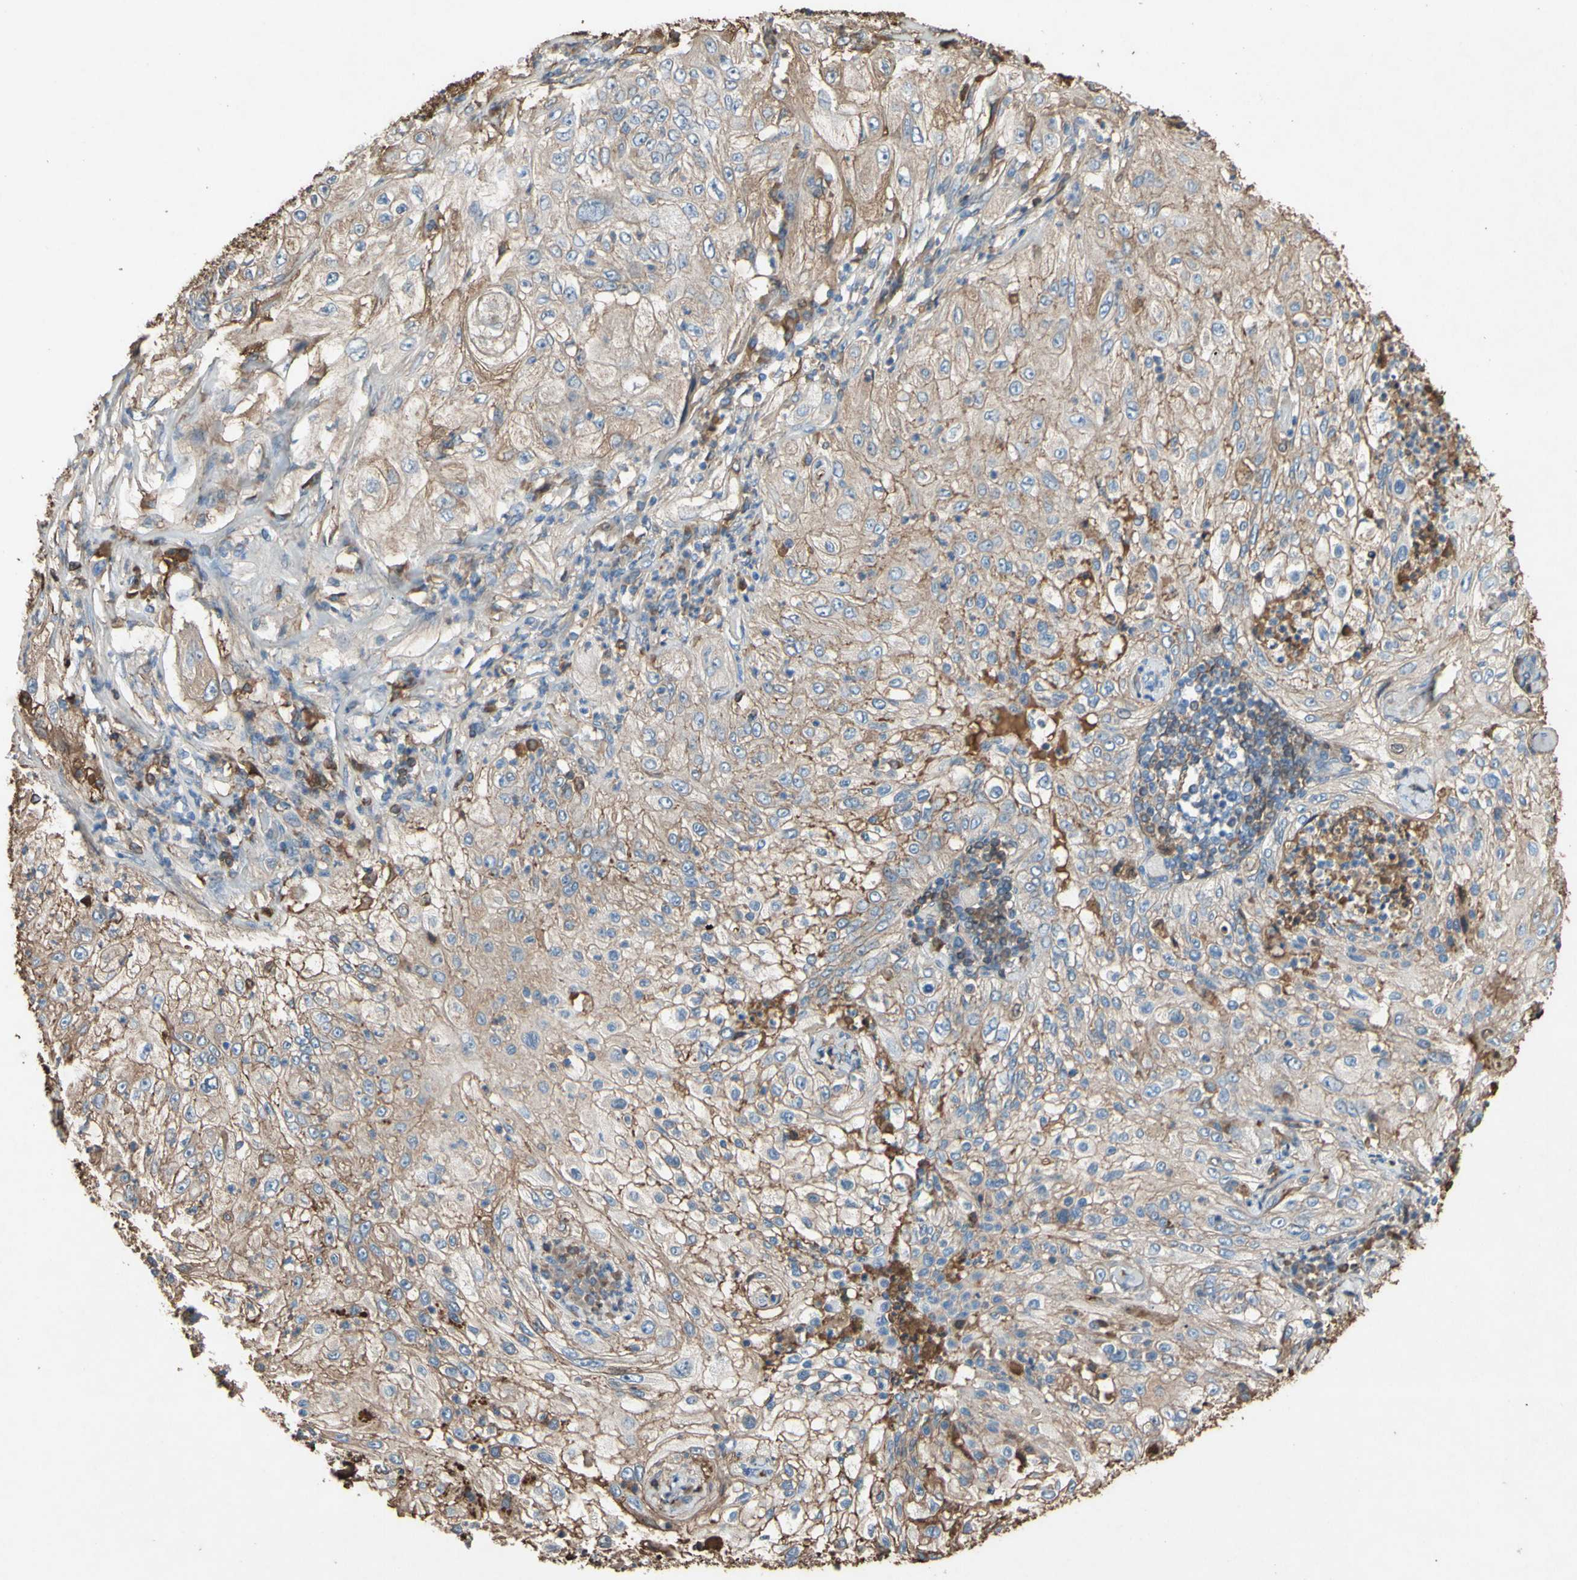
{"staining": {"intensity": "moderate", "quantity": "25%-75%", "location": "cytoplasmic/membranous"}, "tissue": "lung cancer", "cell_type": "Tumor cells", "image_type": "cancer", "snomed": [{"axis": "morphology", "description": "Inflammation, NOS"}, {"axis": "morphology", "description": "Squamous cell carcinoma, NOS"}, {"axis": "topography", "description": "Lymph node"}, {"axis": "topography", "description": "Soft tissue"}, {"axis": "topography", "description": "Lung"}], "caption": "IHC of human lung cancer shows medium levels of moderate cytoplasmic/membranous expression in approximately 25%-75% of tumor cells. The protein of interest is stained brown, and the nuclei are stained in blue (DAB (3,3'-diaminobenzidine) IHC with brightfield microscopy, high magnification).", "gene": "PTGDS", "patient": {"sex": "male", "age": 66}}